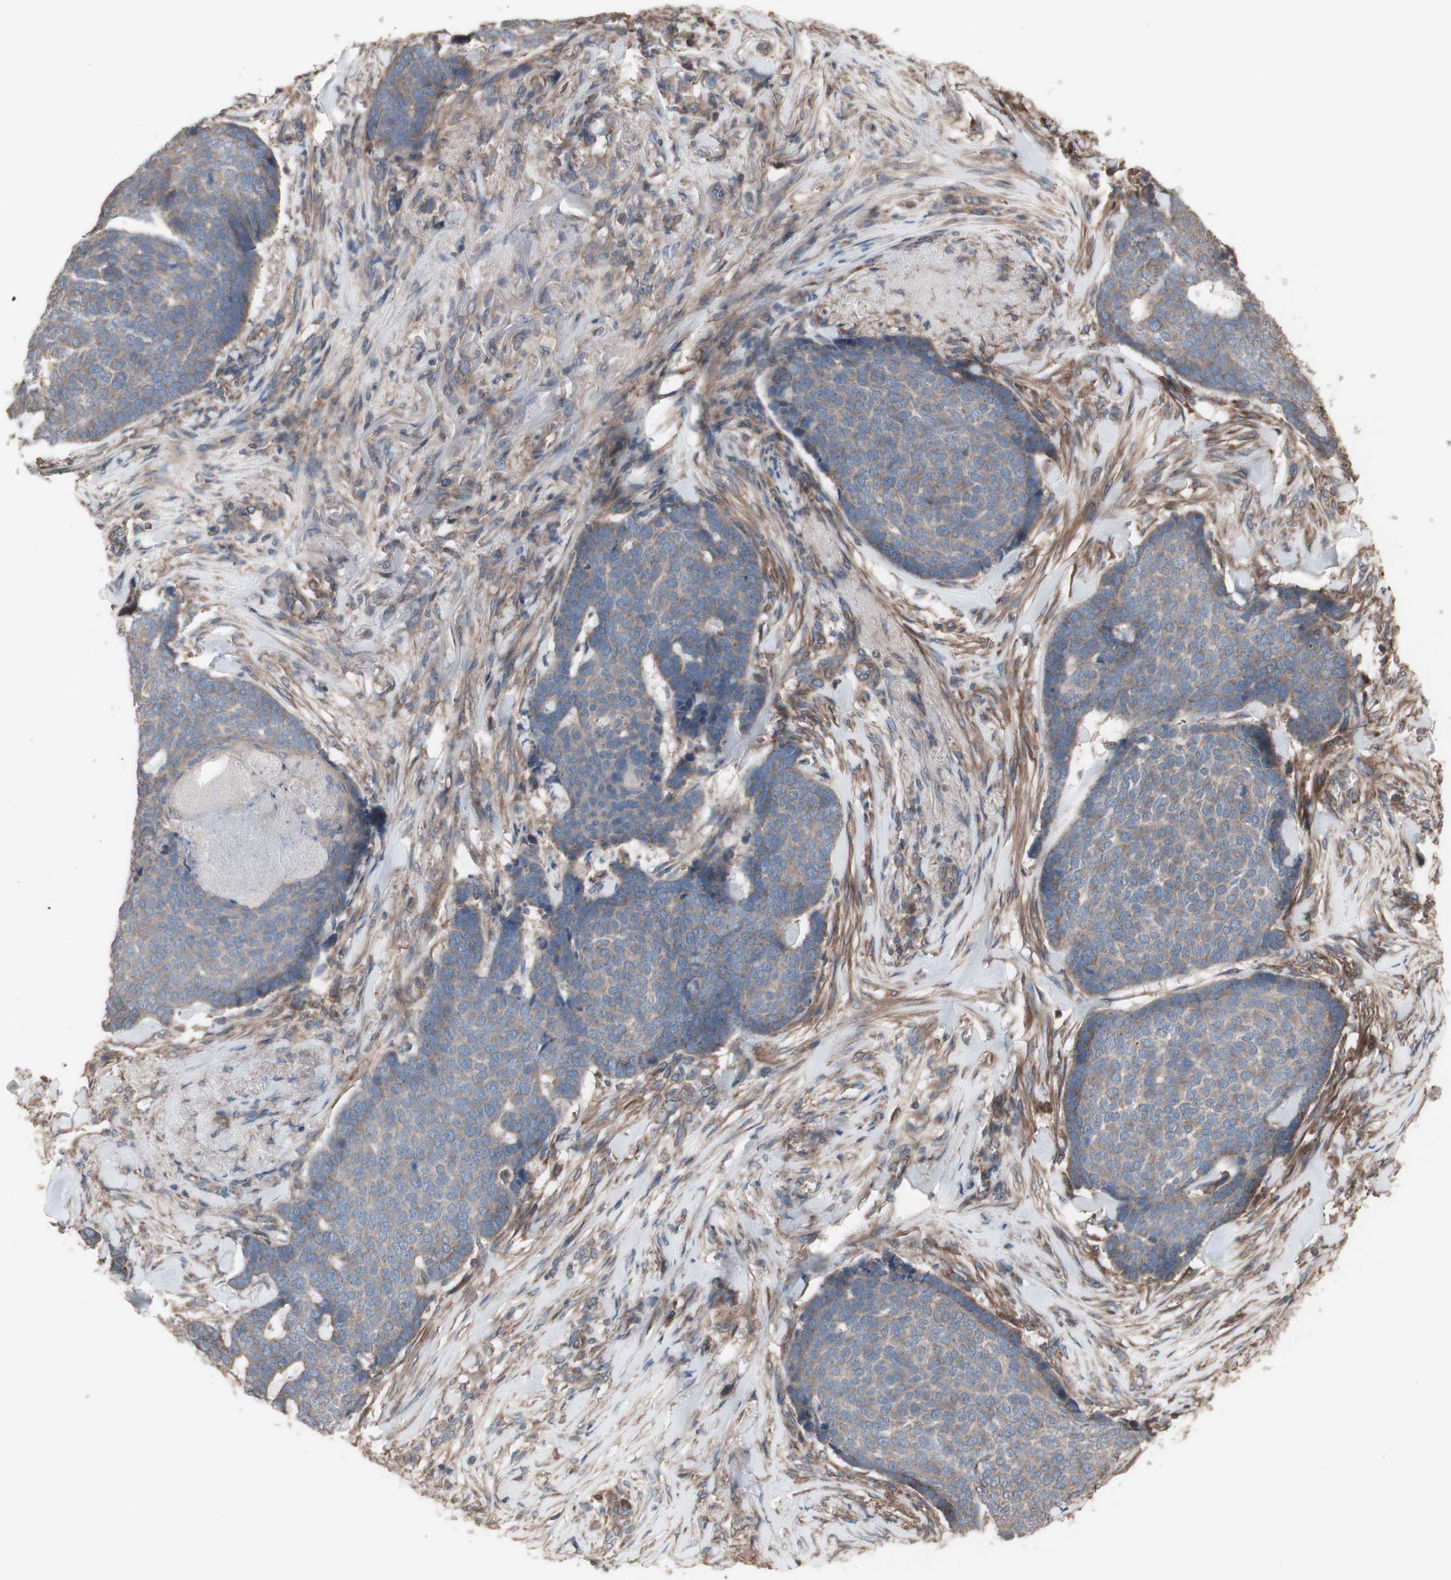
{"staining": {"intensity": "weak", "quantity": ">75%", "location": "cytoplasmic/membranous"}, "tissue": "skin cancer", "cell_type": "Tumor cells", "image_type": "cancer", "snomed": [{"axis": "morphology", "description": "Basal cell carcinoma"}, {"axis": "topography", "description": "Skin"}], "caption": "DAB (3,3'-diaminobenzidine) immunohistochemical staining of human skin basal cell carcinoma reveals weak cytoplasmic/membranous protein expression in about >75% of tumor cells. (DAB (3,3'-diaminobenzidine) IHC with brightfield microscopy, high magnification).", "gene": "COPB1", "patient": {"sex": "male", "age": 84}}